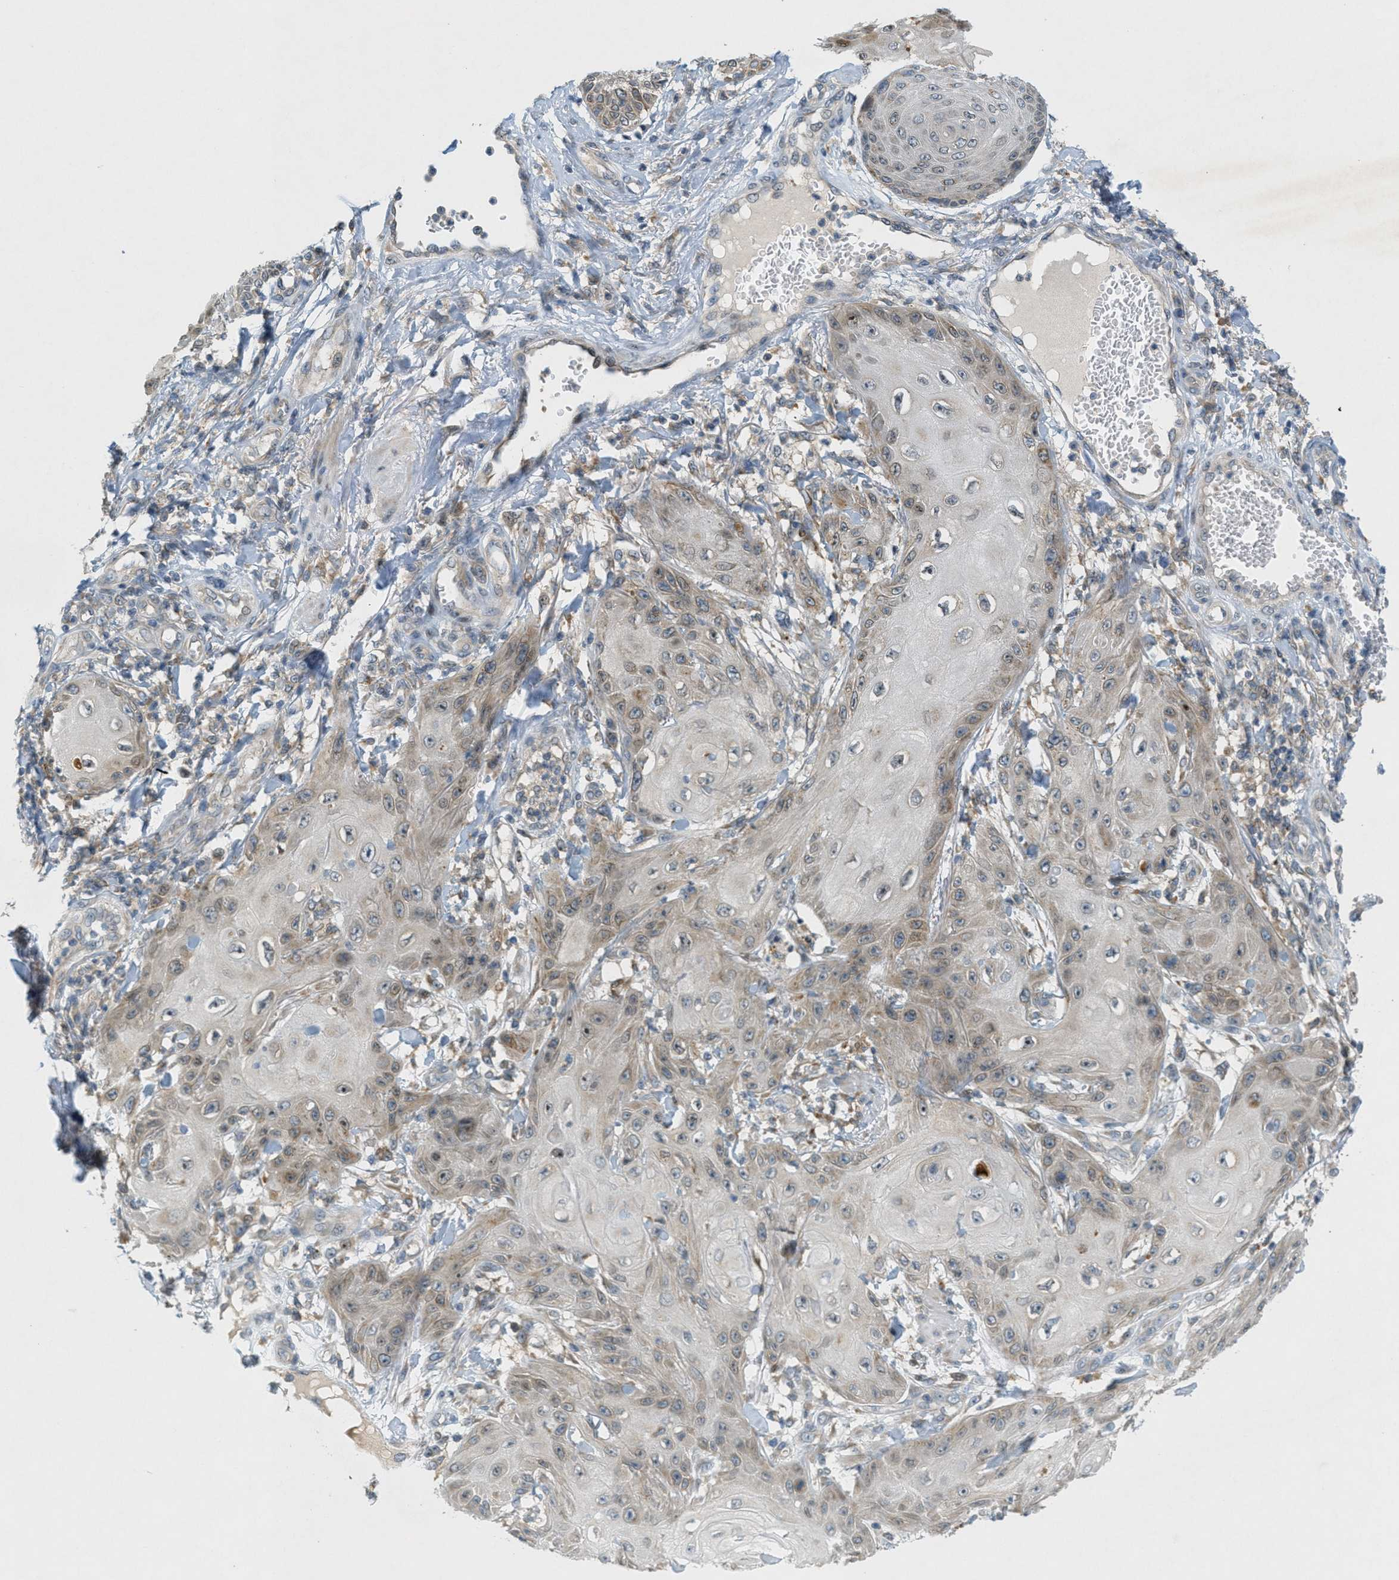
{"staining": {"intensity": "weak", "quantity": "<25%", "location": "cytoplasmic/membranous,nuclear"}, "tissue": "skin cancer", "cell_type": "Tumor cells", "image_type": "cancer", "snomed": [{"axis": "morphology", "description": "Squamous cell carcinoma, NOS"}, {"axis": "topography", "description": "Skin"}], "caption": "The micrograph demonstrates no staining of tumor cells in skin cancer (squamous cell carcinoma).", "gene": "SIGMAR1", "patient": {"sex": "male", "age": 74}}